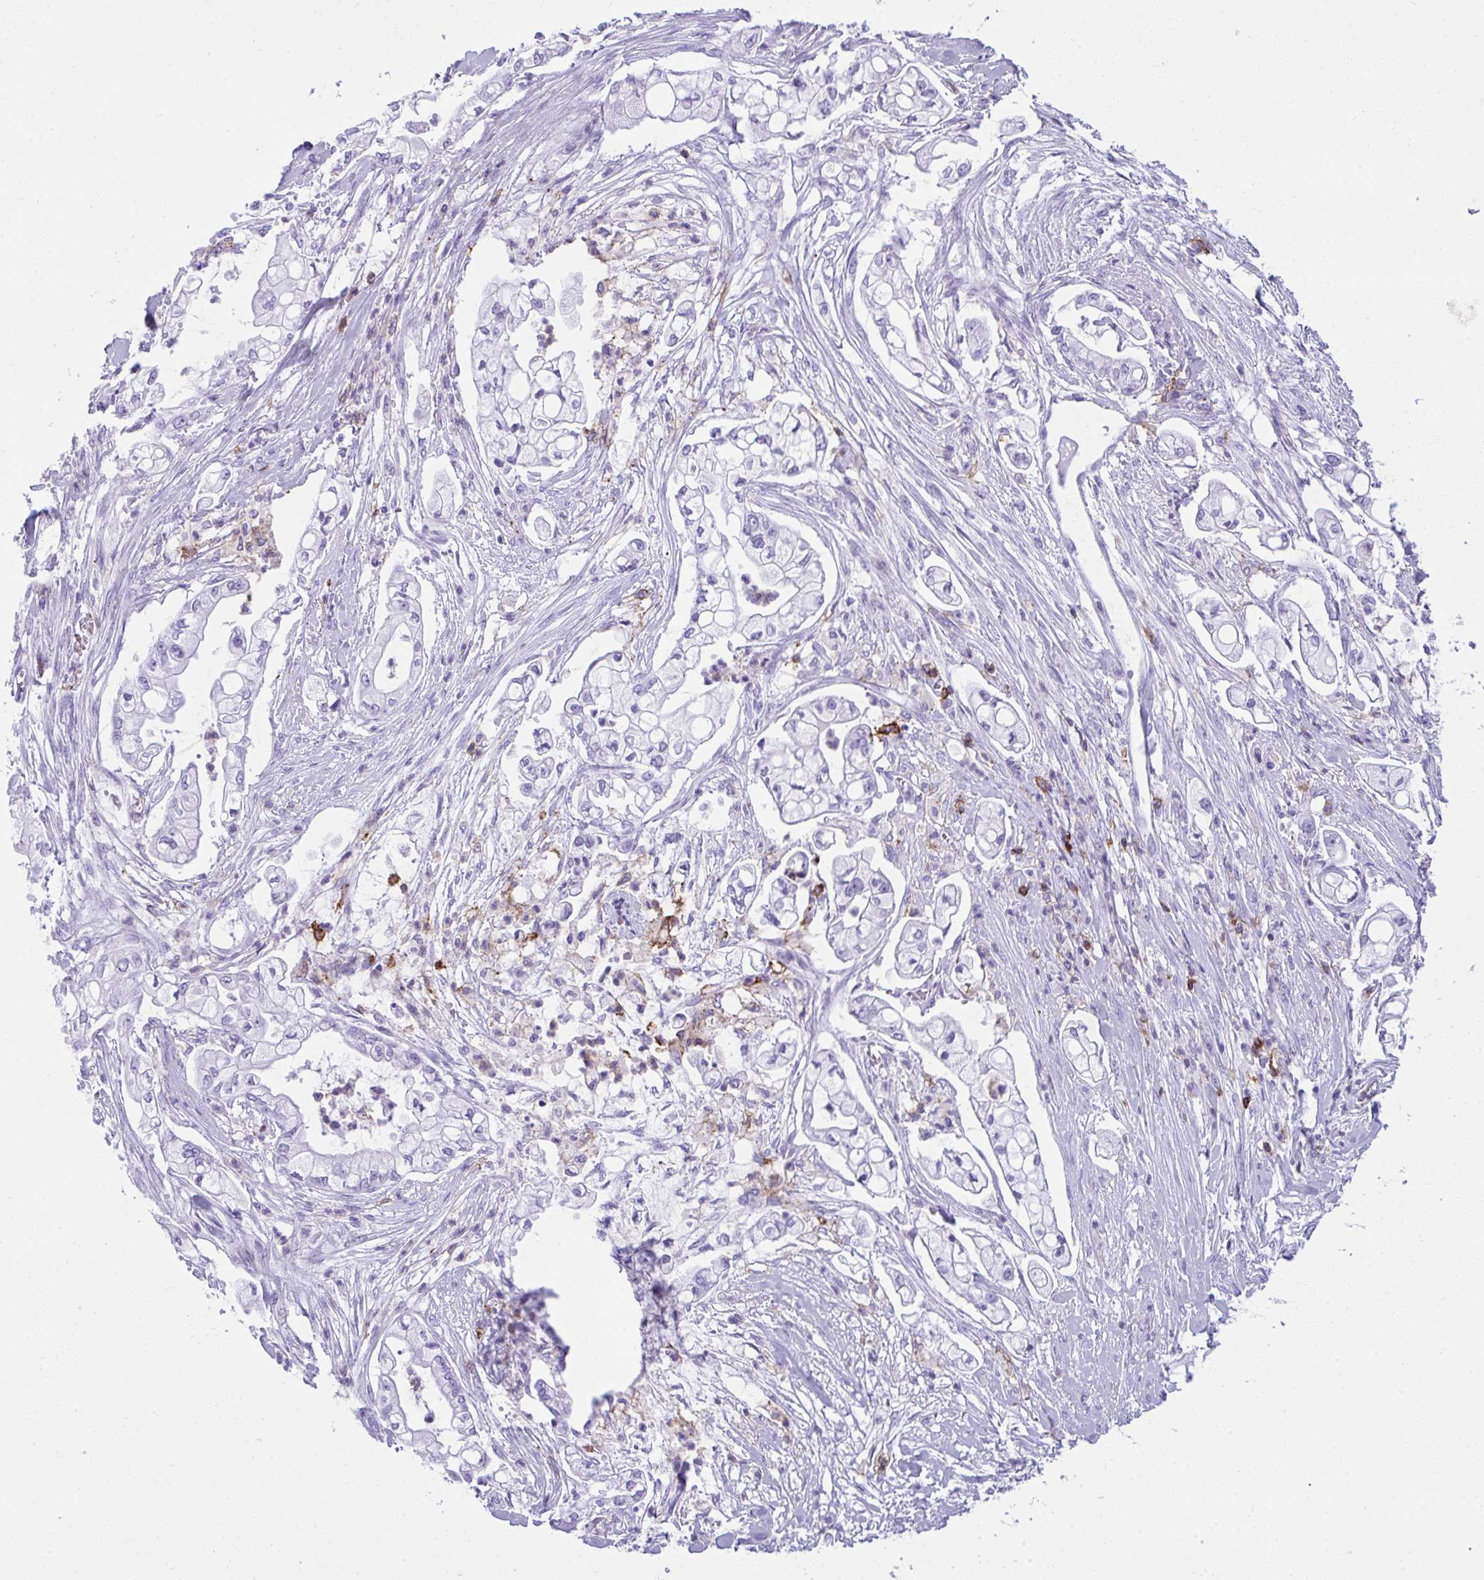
{"staining": {"intensity": "negative", "quantity": "none", "location": "none"}, "tissue": "pancreatic cancer", "cell_type": "Tumor cells", "image_type": "cancer", "snomed": [{"axis": "morphology", "description": "Adenocarcinoma, NOS"}, {"axis": "topography", "description": "Pancreas"}], "caption": "Pancreatic cancer (adenocarcinoma) stained for a protein using immunohistochemistry (IHC) reveals no positivity tumor cells.", "gene": "SPN", "patient": {"sex": "female", "age": 69}}